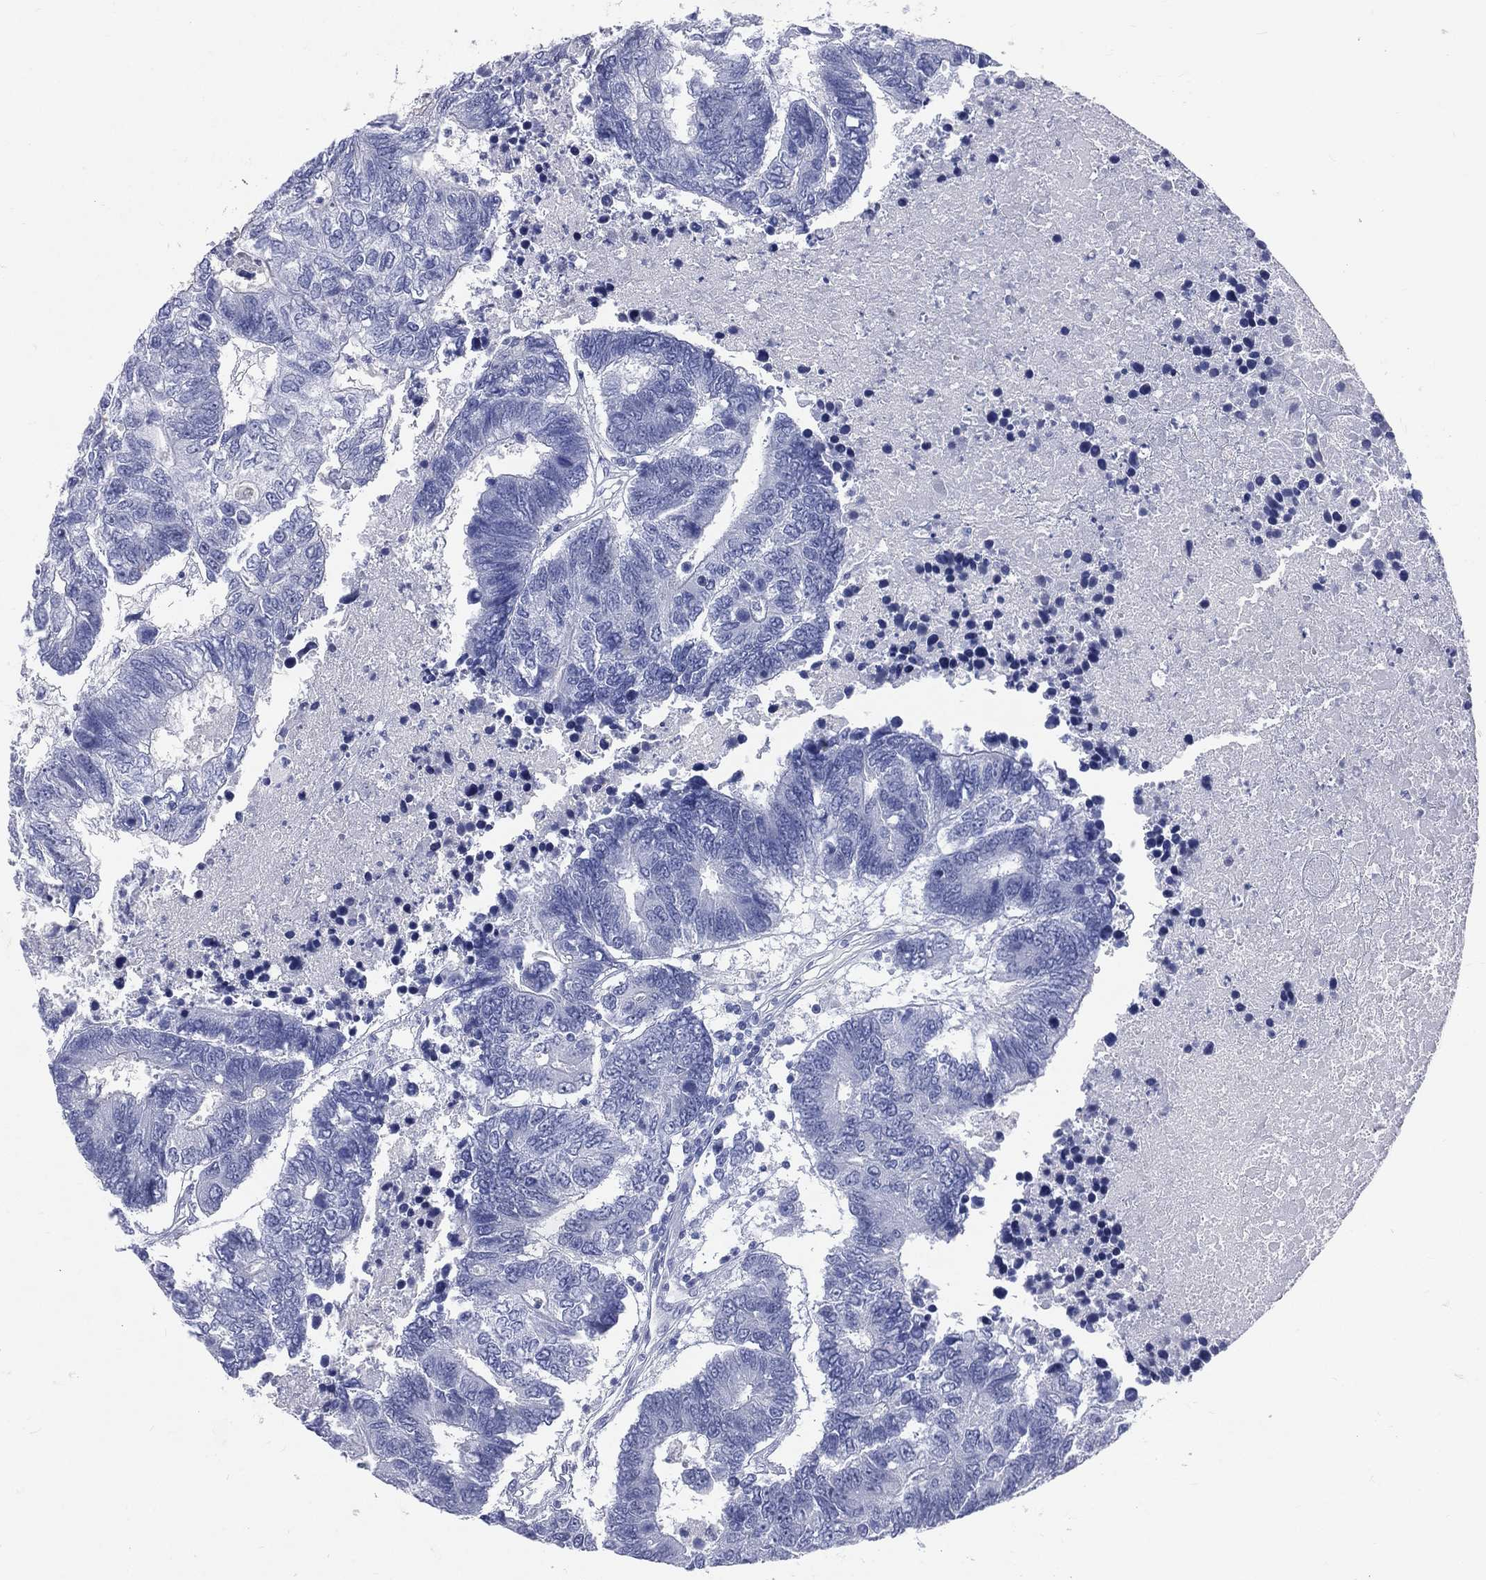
{"staining": {"intensity": "negative", "quantity": "none", "location": "none"}, "tissue": "colorectal cancer", "cell_type": "Tumor cells", "image_type": "cancer", "snomed": [{"axis": "morphology", "description": "Adenocarcinoma, NOS"}, {"axis": "topography", "description": "Colon"}], "caption": "This is a micrograph of immunohistochemistry staining of colorectal adenocarcinoma, which shows no positivity in tumor cells. (DAB (3,3'-diaminobenzidine) immunohistochemistry with hematoxylin counter stain).", "gene": "CYLC1", "patient": {"sex": "female", "age": 48}}